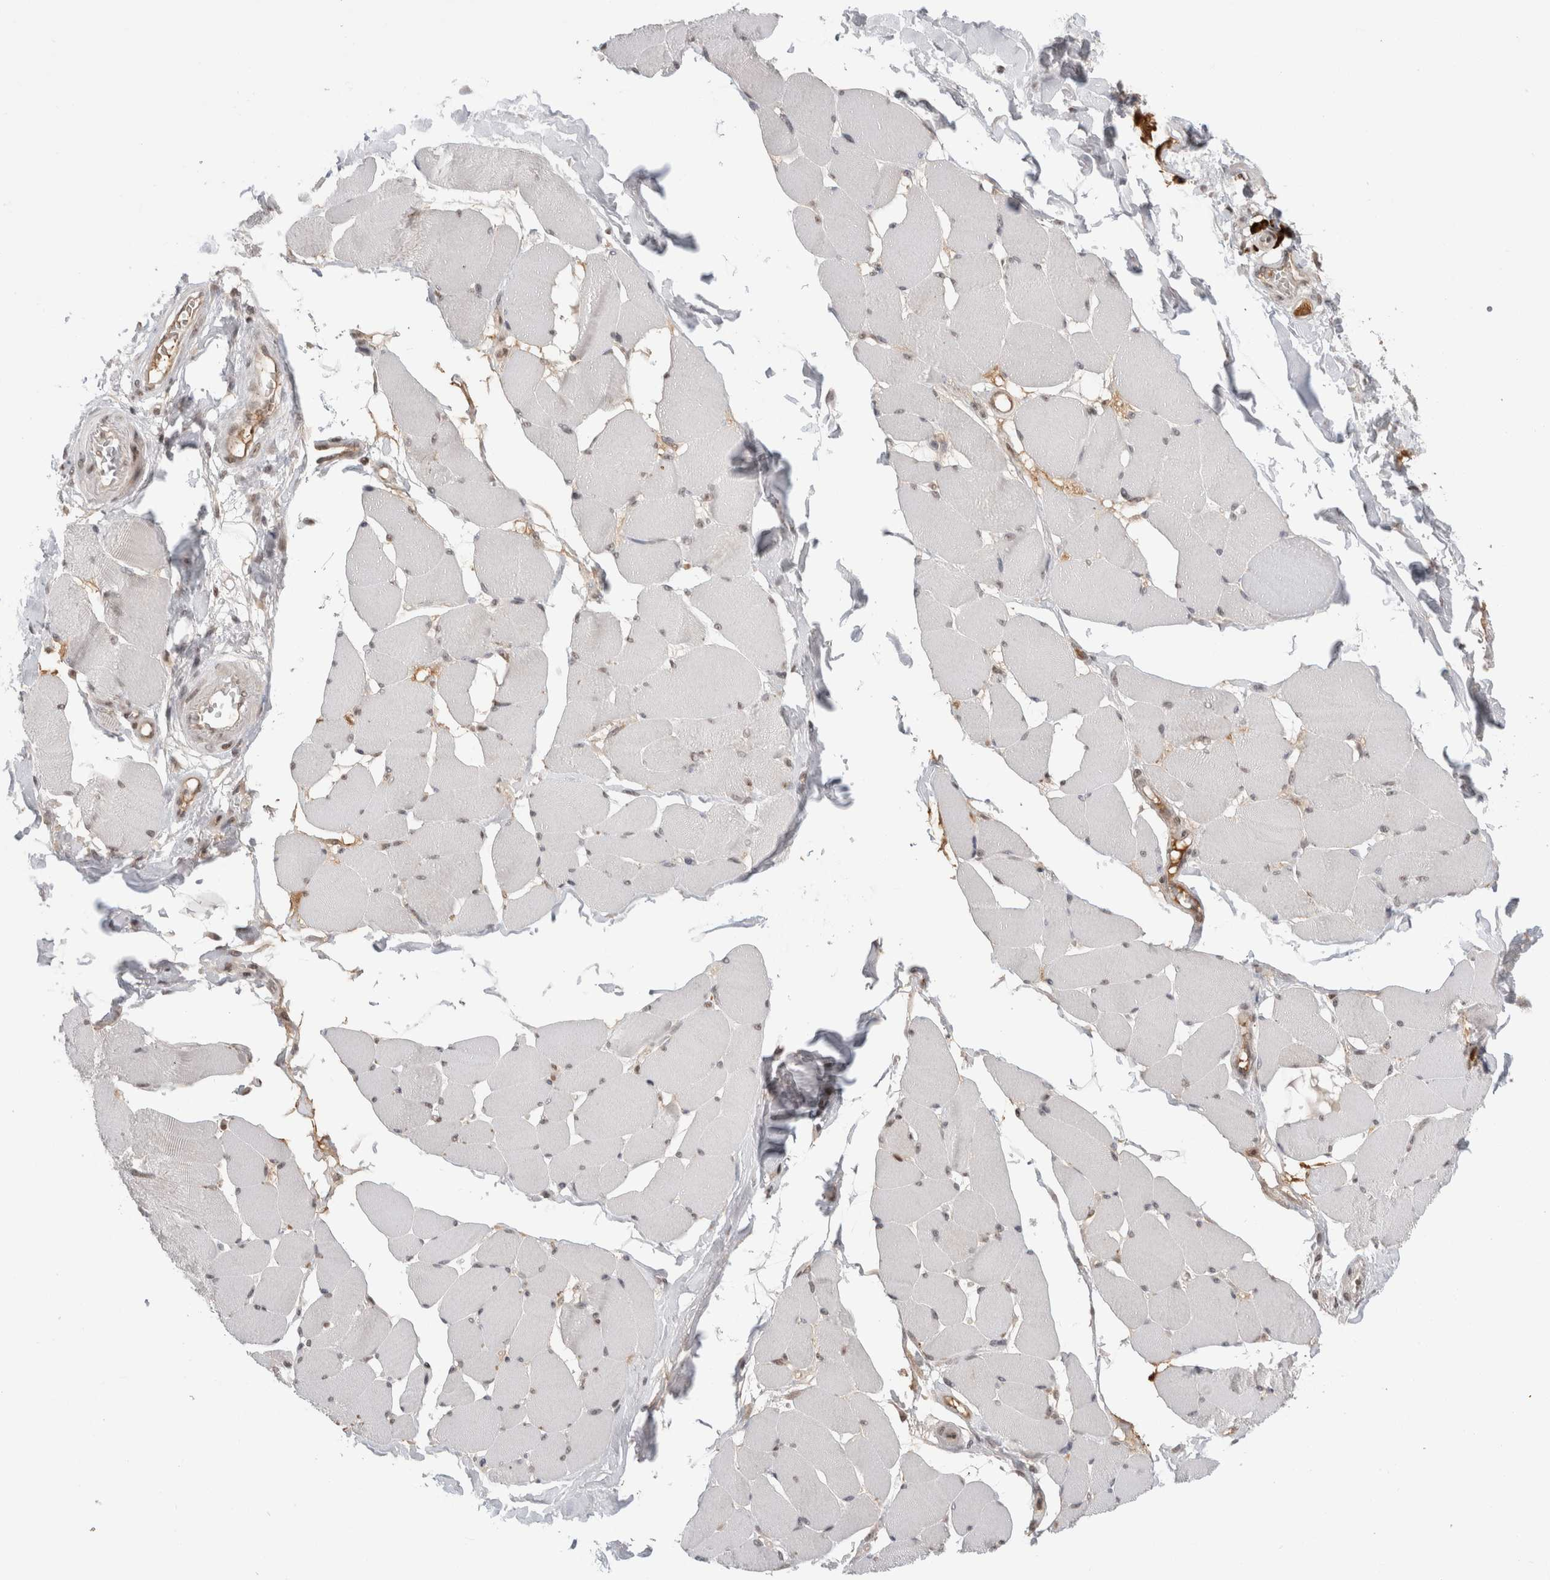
{"staining": {"intensity": "negative", "quantity": "none", "location": "none"}, "tissue": "skeletal muscle", "cell_type": "Myocytes", "image_type": "normal", "snomed": [{"axis": "morphology", "description": "Normal tissue, NOS"}, {"axis": "topography", "description": "Skin"}, {"axis": "topography", "description": "Skeletal muscle"}], "caption": "This is a histopathology image of immunohistochemistry (IHC) staining of normal skeletal muscle, which shows no staining in myocytes. Brightfield microscopy of immunohistochemistry (IHC) stained with DAB (3,3'-diaminobenzidine) (brown) and hematoxylin (blue), captured at high magnification.", "gene": "ZNF24", "patient": {"sex": "male", "age": 83}}